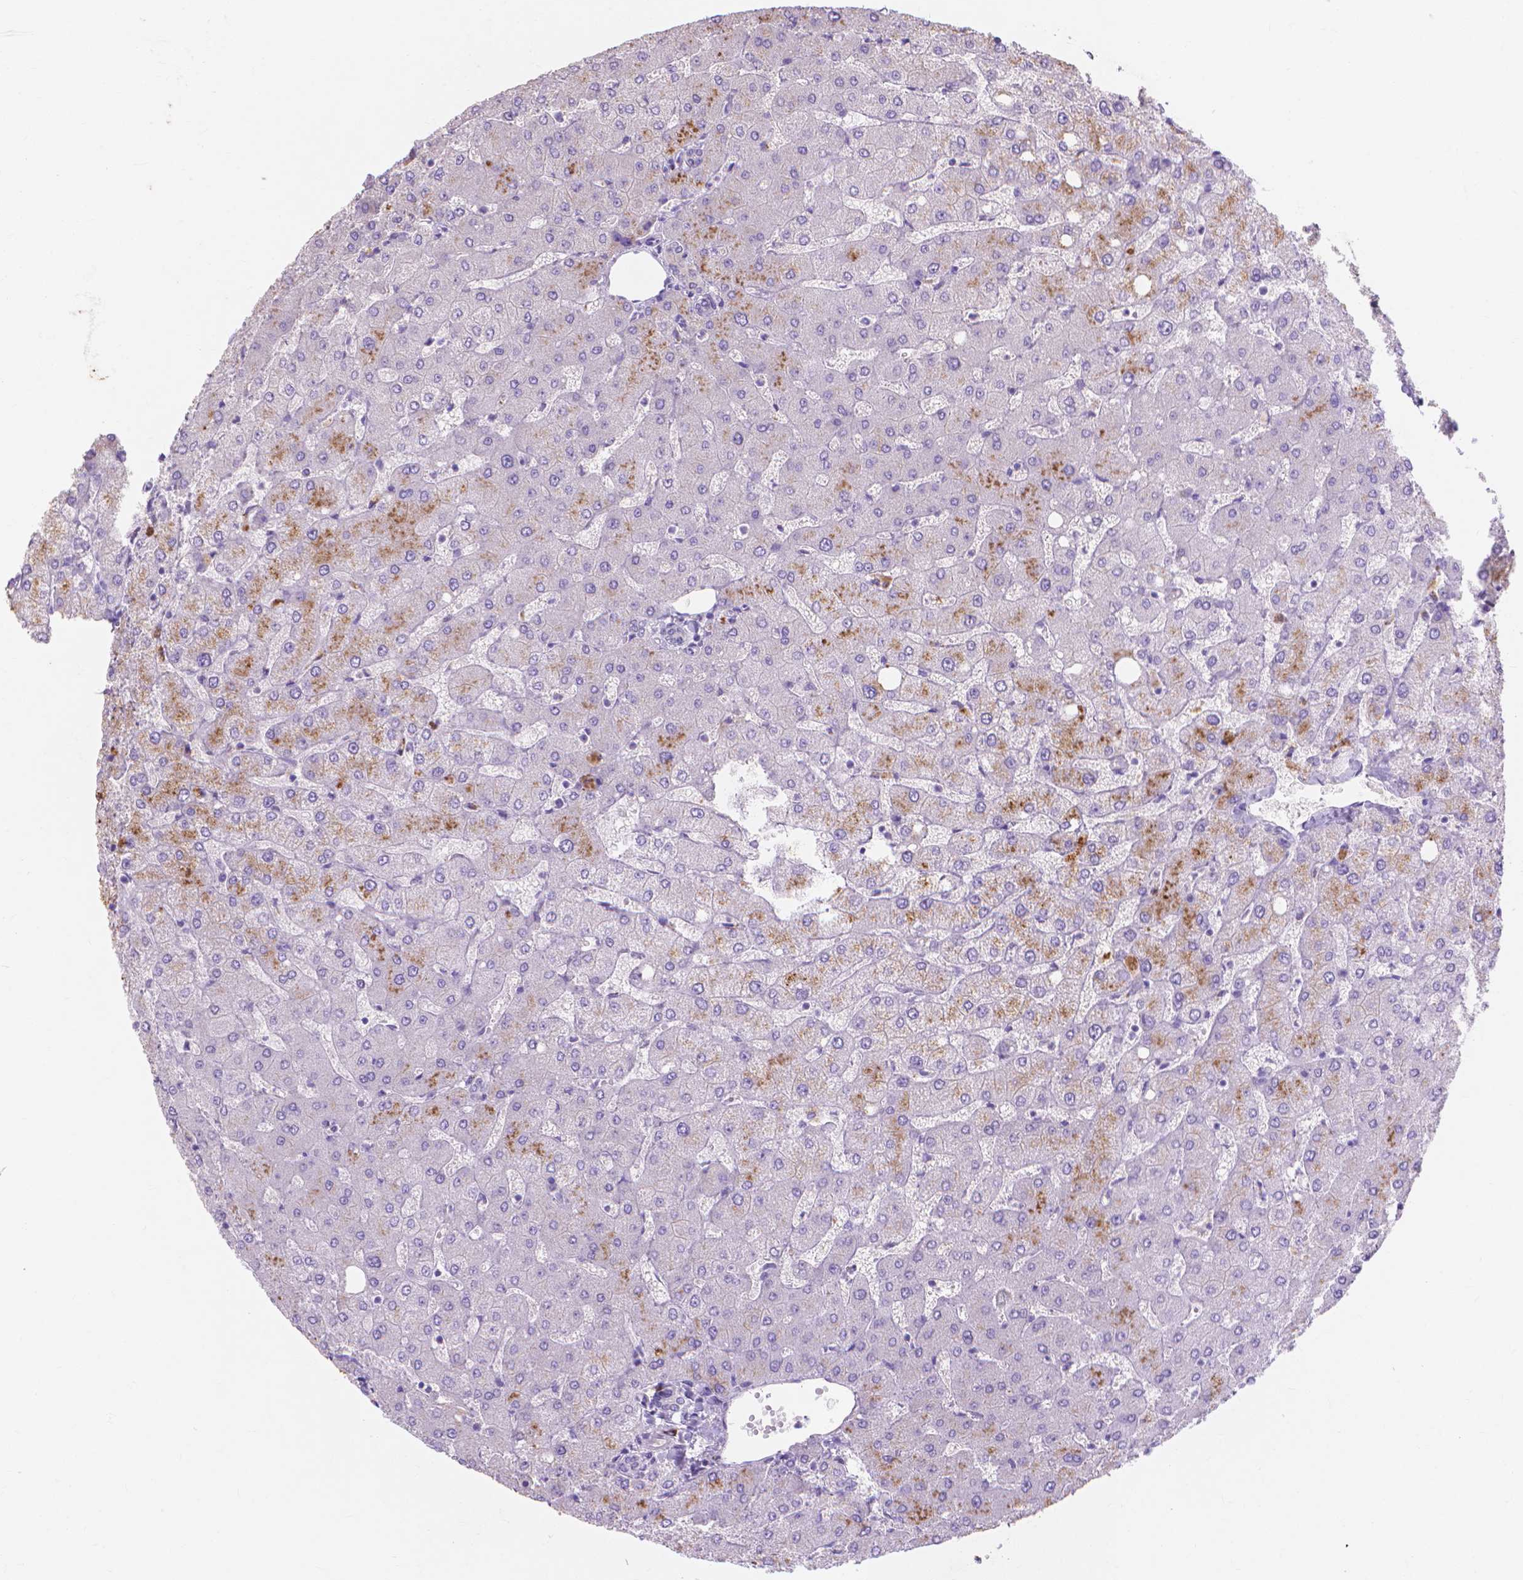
{"staining": {"intensity": "negative", "quantity": "none", "location": "none"}, "tissue": "liver", "cell_type": "Cholangiocytes", "image_type": "normal", "snomed": [{"axis": "morphology", "description": "Normal tissue, NOS"}, {"axis": "topography", "description": "Liver"}], "caption": "This is an immunohistochemistry micrograph of normal liver. There is no positivity in cholangiocytes.", "gene": "MMP11", "patient": {"sex": "female", "age": 54}}